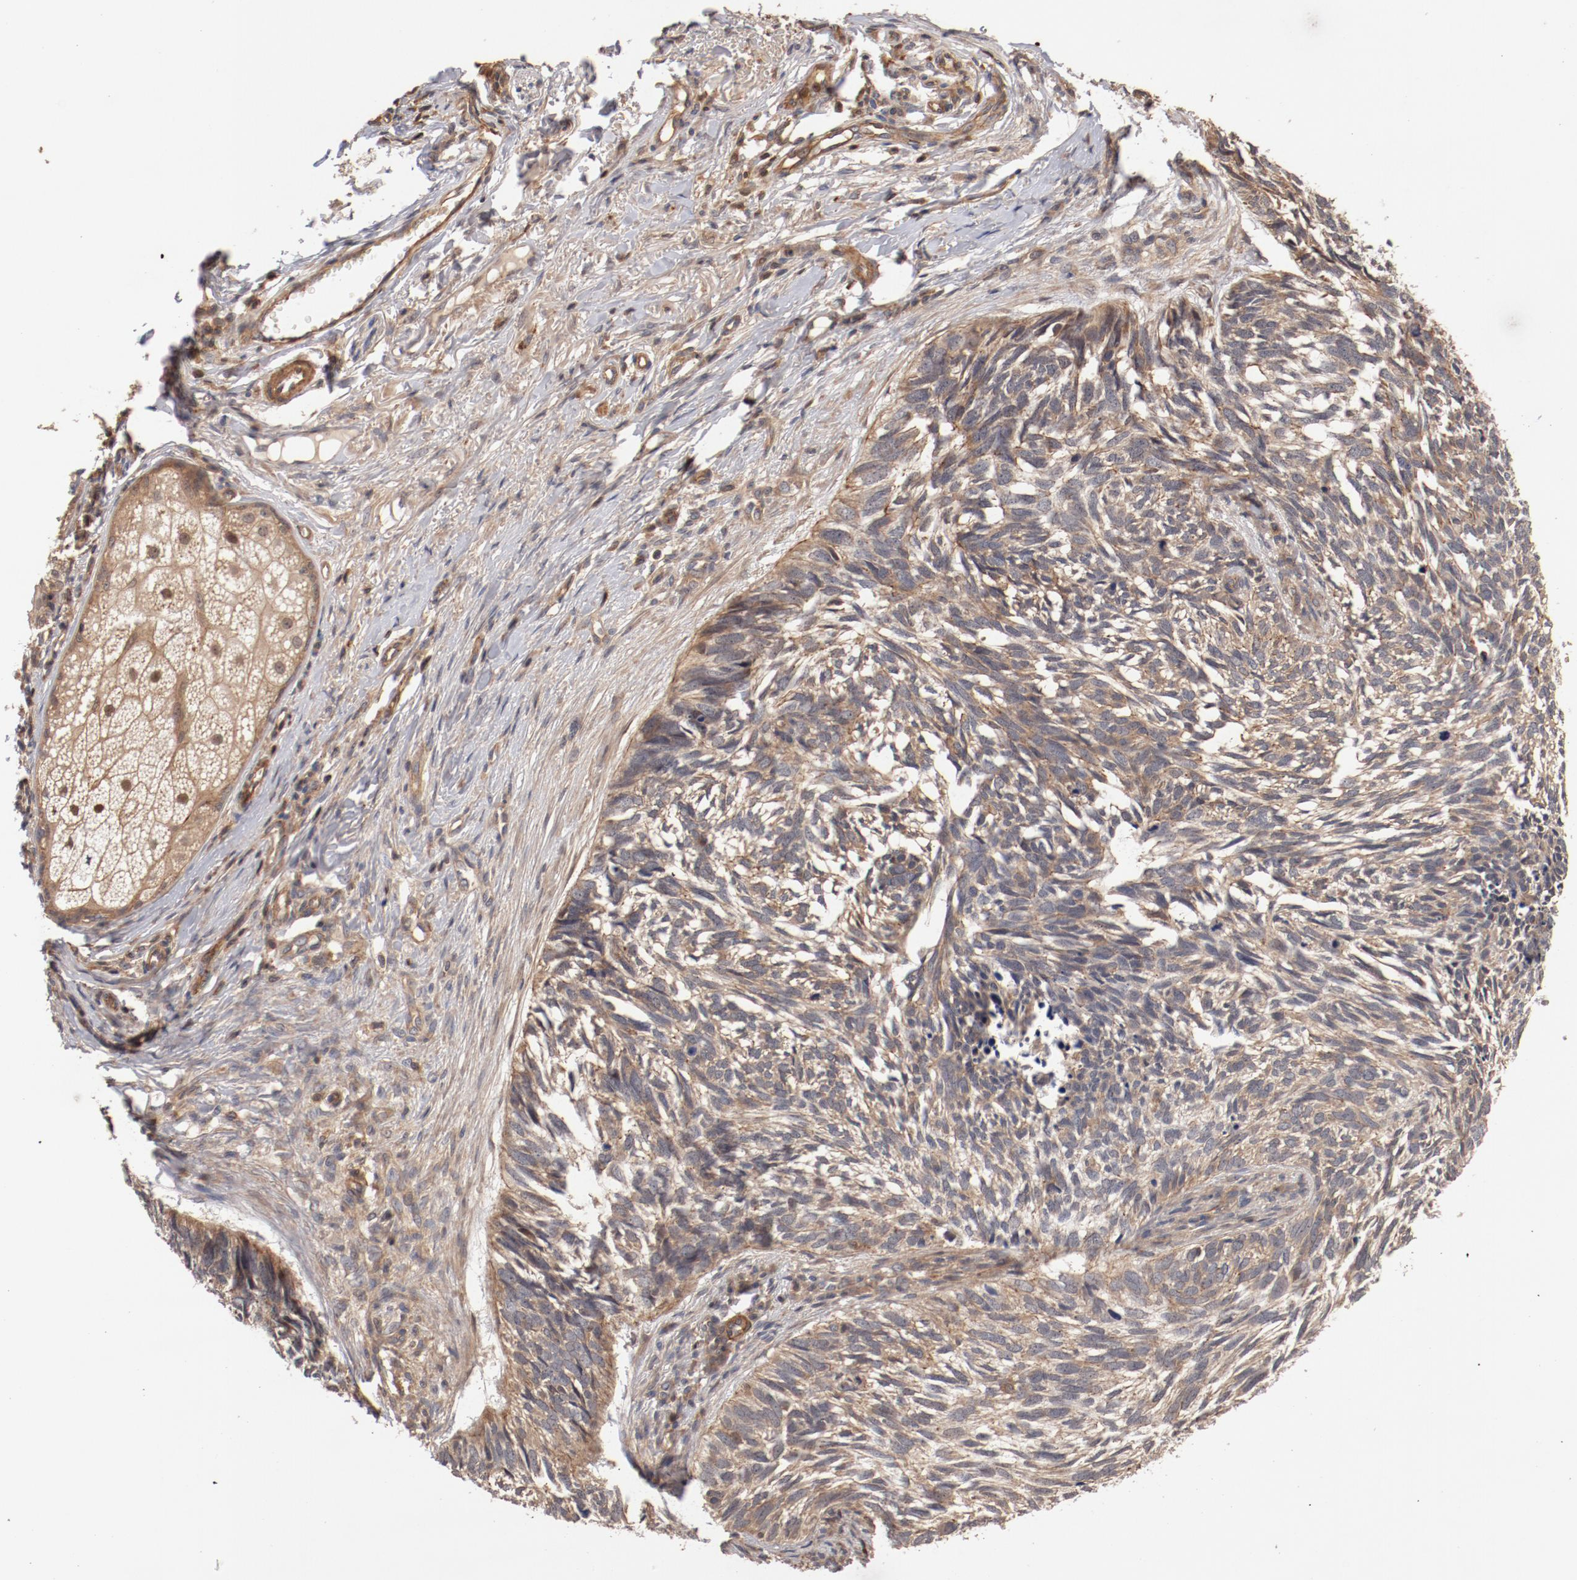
{"staining": {"intensity": "moderate", "quantity": ">75%", "location": "cytoplasmic/membranous"}, "tissue": "skin cancer", "cell_type": "Tumor cells", "image_type": "cancer", "snomed": [{"axis": "morphology", "description": "Basal cell carcinoma"}, {"axis": "topography", "description": "Skin"}], "caption": "The immunohistochemical stain labels moderate cytoplasmic/membranous staining in tumor cells of skin basal cell carcinoma tissue. (DAB (3,3'-diaminobenzidine) IHC, brown staining for protein, blue staining for nuclei).", "gene": "GUF1", "patient": {"sex": "male", "age": 63}}